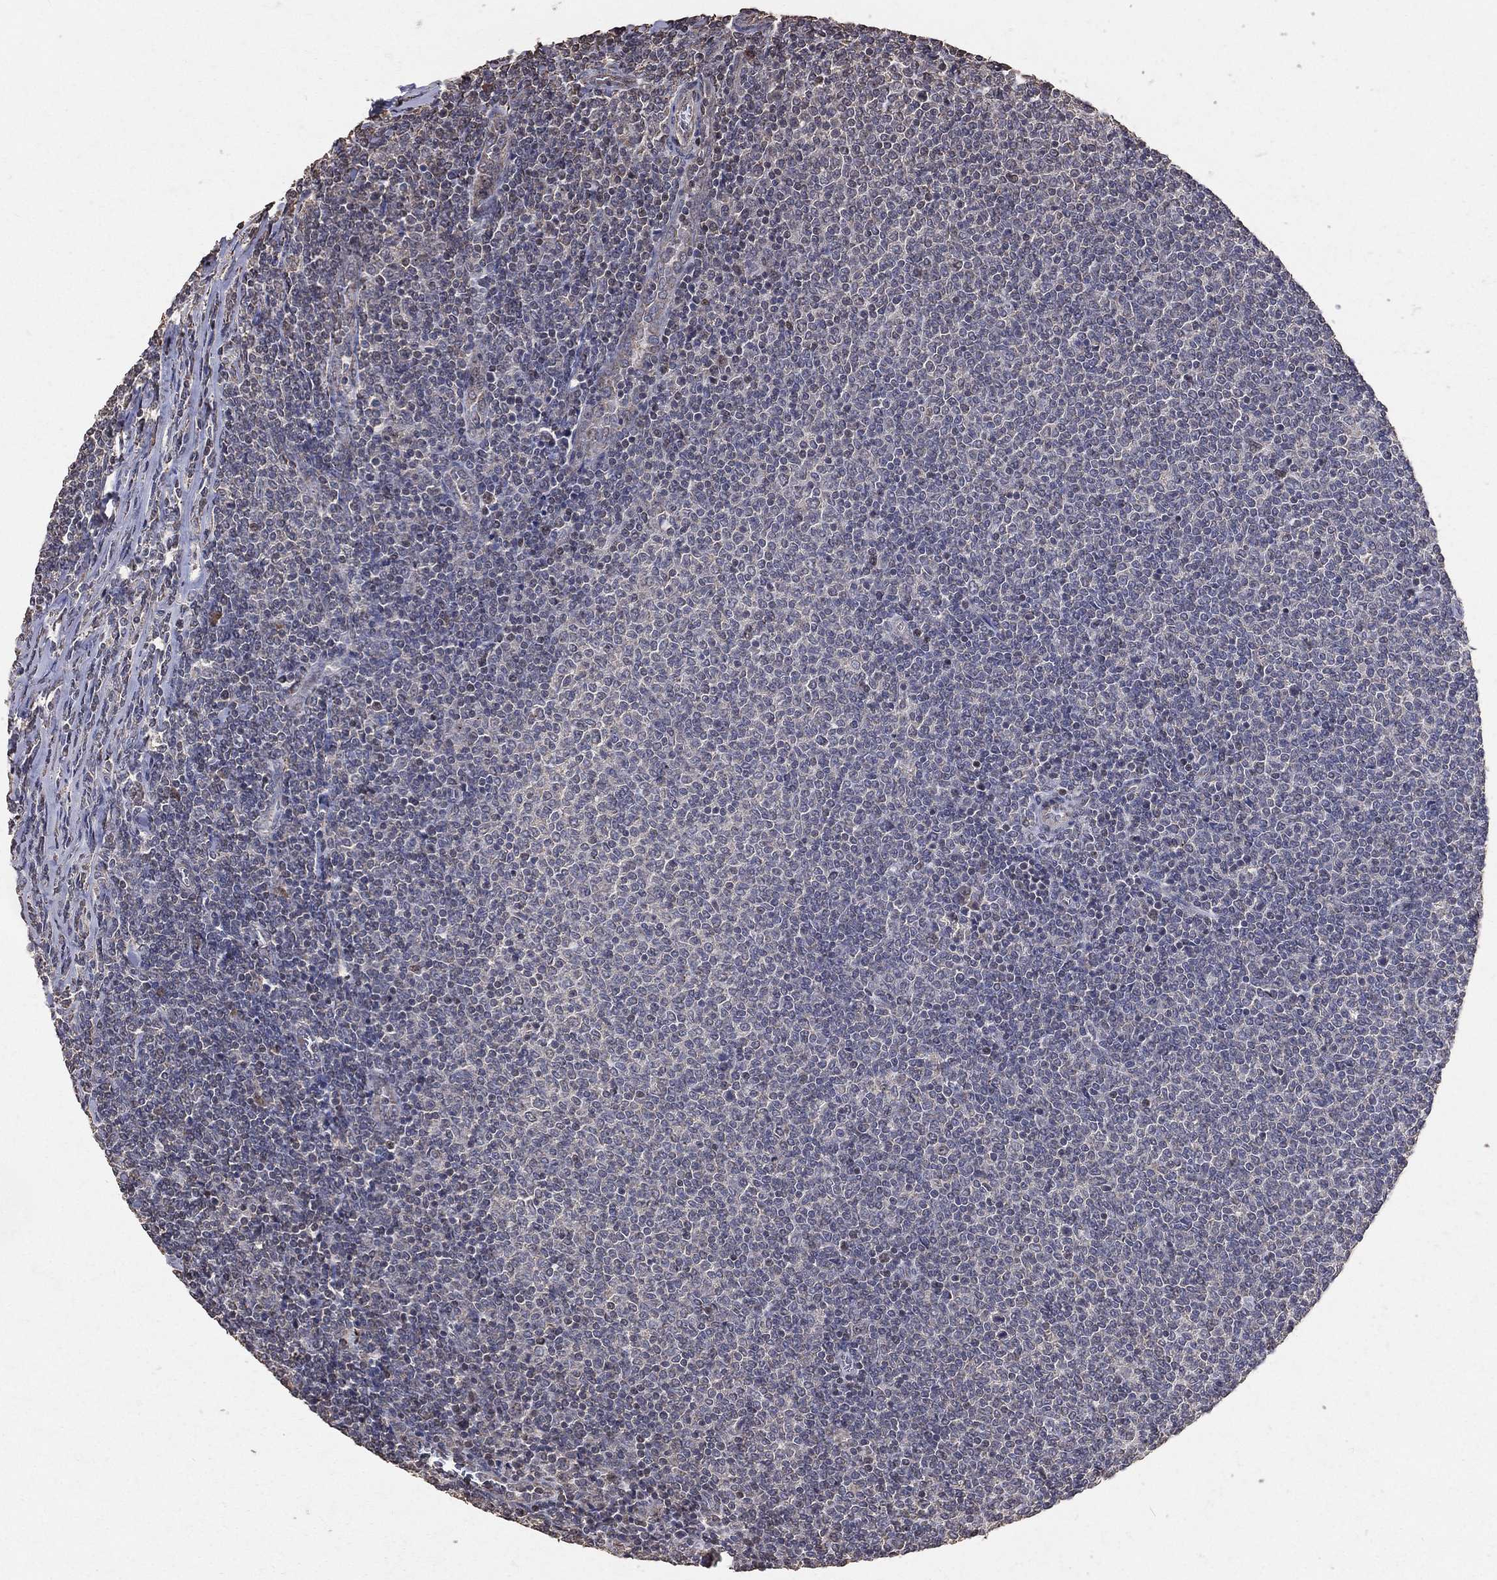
{"staining": {"intensity": "negative", "quantity": "none", "location": "none"}, "tissue": "lymphoma", "cell_type": "Tumor cells", "image_type": "cancer", "snomed": [{"axis": "morphology", "description": "Malignant lymphoma, non-Hodgkin's type, Low grade"}, {"axis": "topography", "description": "Lymph node"}], "caption": "Immunohistochemistry (IHC) image of lymphoma stained for a protein (brown), which displays no positivity in tumor cells.", "gene": "LY6K", "patient": {"sex": "male", "age": 52}}